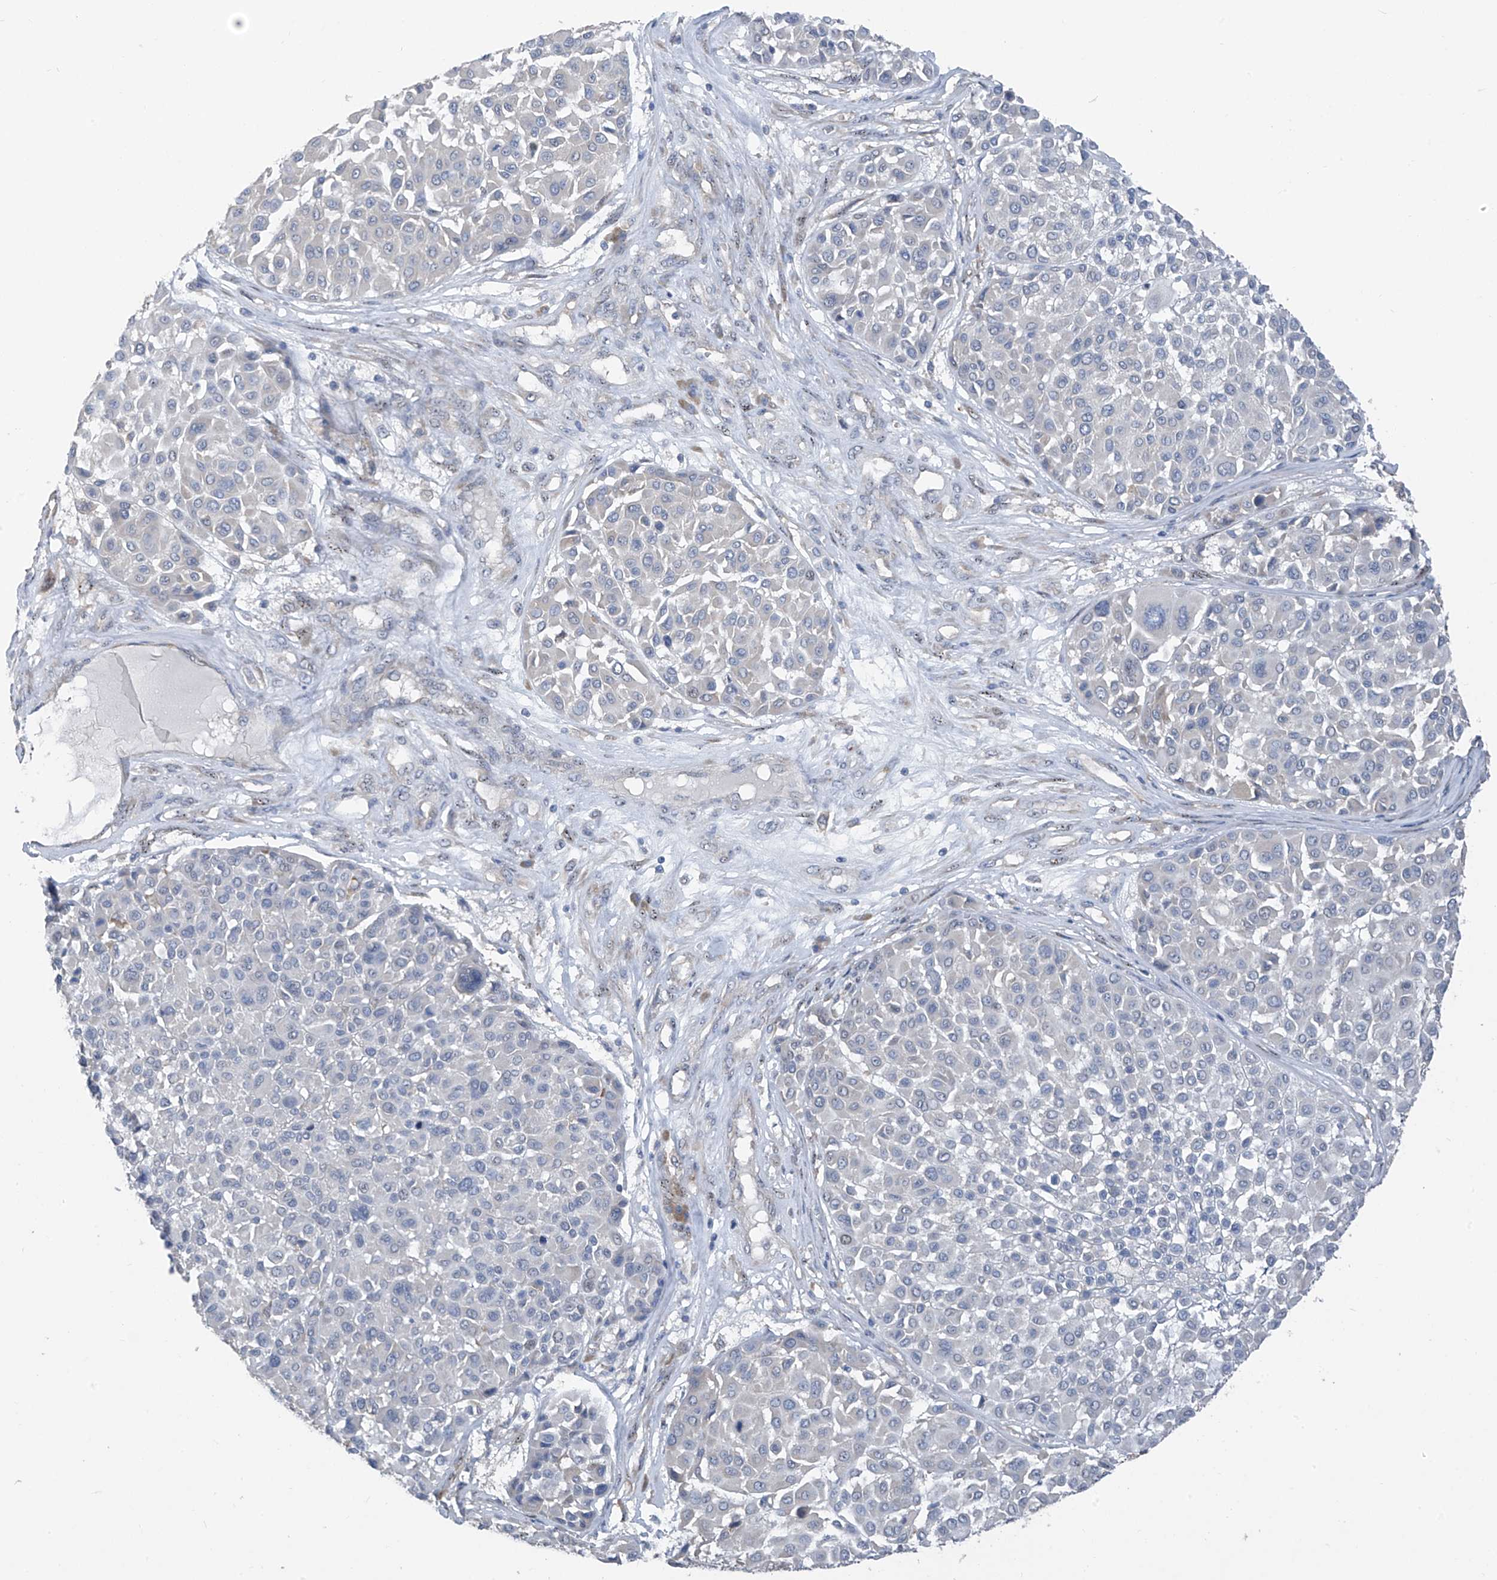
{"staining": {"intensity": "negative", "quantity": "none", "location": "none"}, "tissue": "melanoma", "cell_type": "Tumor cells", "image_type": "cancer", "snomed": [{"axis": "morphology", "description": "Malignant melanoma, Metastatic site"}, {"axis": "topography", "description": "Soft tissue"}], "caption": "This is an immunohistochemistry histopathology image of human melanoma. There is no positivity in tumor cells.", "gene": "RPL4", "patient": {"sex": "male", "age": 41}}